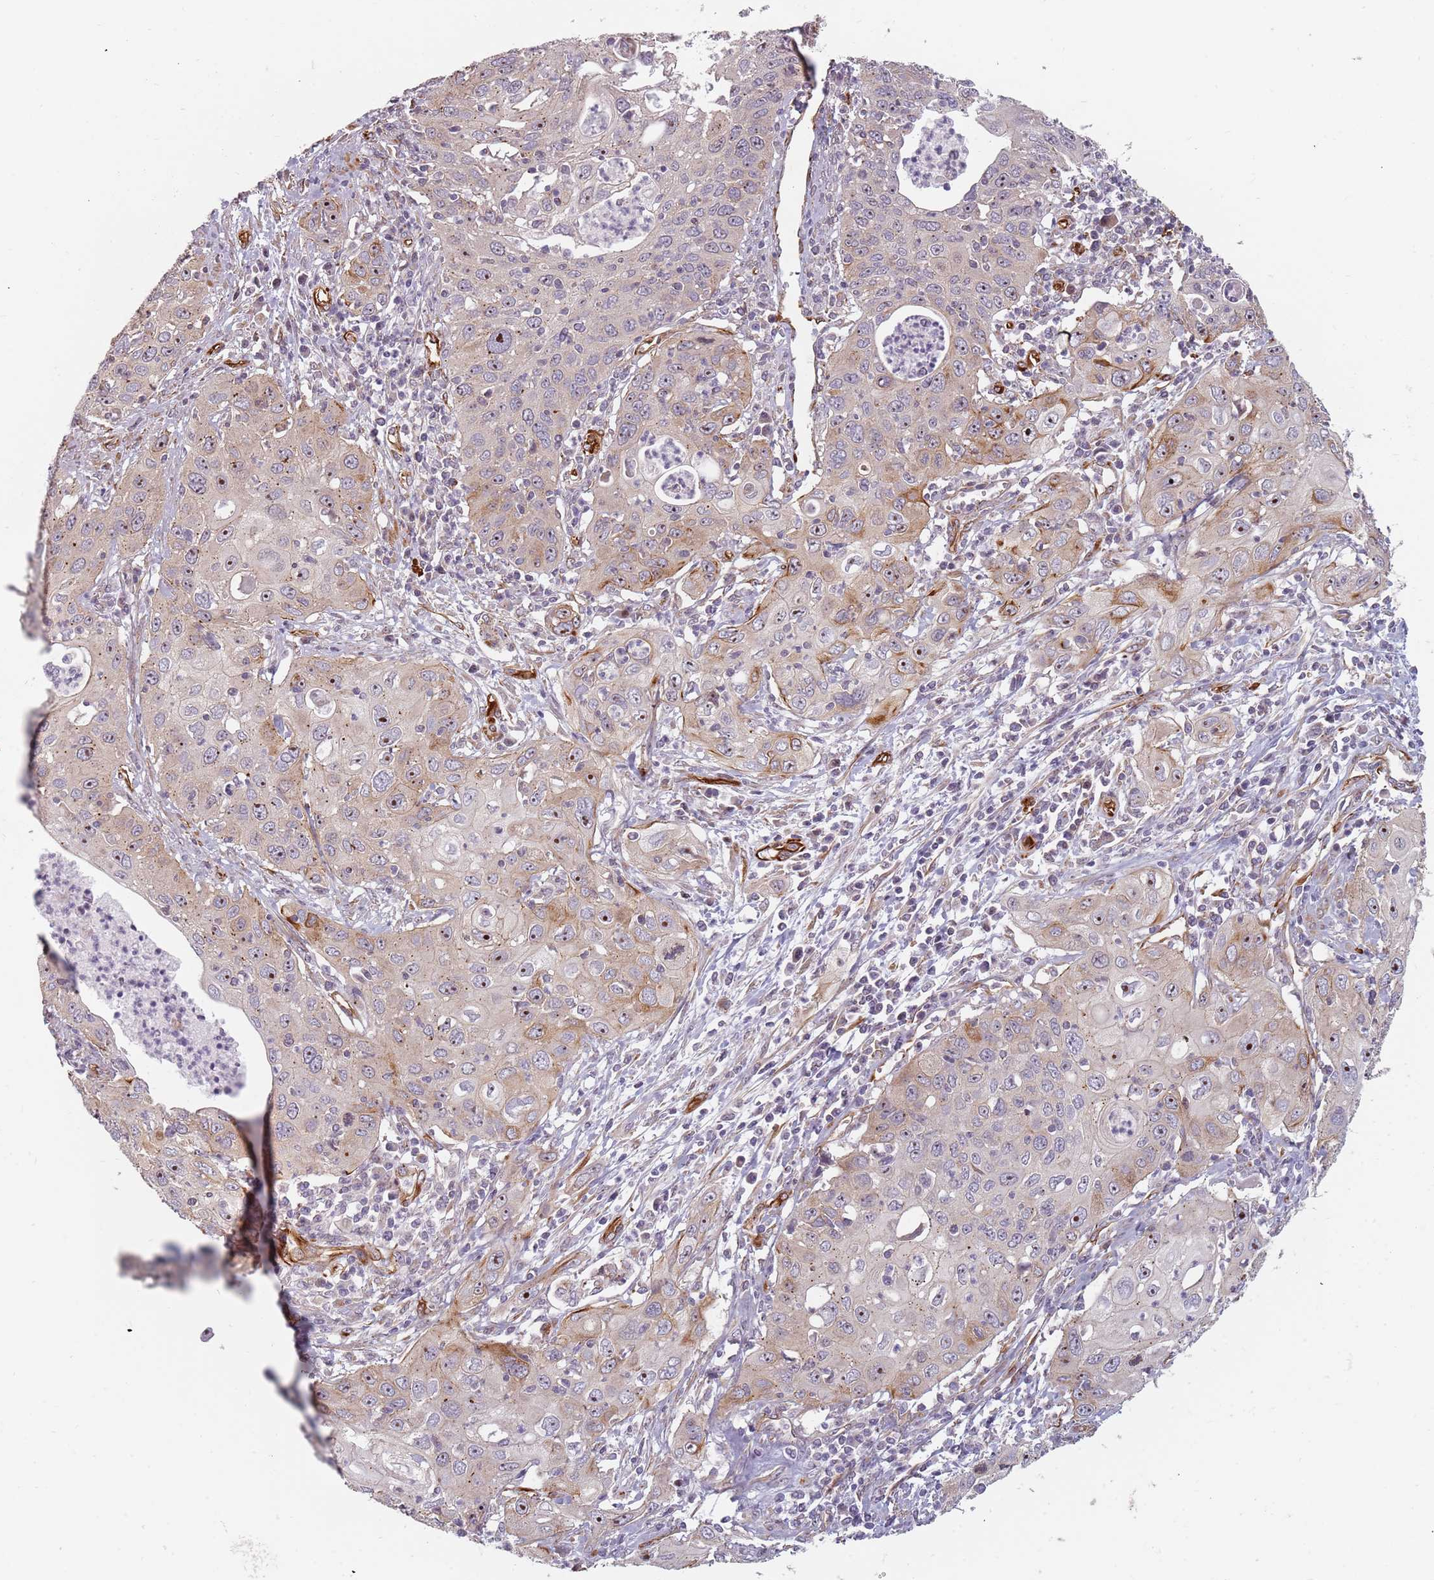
{"staining": {"intensity": "moderate", "quantity": "25%-75%", "location": "cytoplasmic/membranous,nuclear"}, "tissue": "cervical cancer", "cell_type": "Tumor cells", "image_type": "cancer", "snomed": [{"axis": "morphology", "description": "Squamous cell carcinoma, NOS"}, {"axis": "topography", "description": "Cervix"}], "caption": "A brown stain labels moderate cytoplasmic/membranous and nuclear expression of a protein in human cervical cancer (squamous cell carcinoma) tumor cells.", "gene": "GAS2L3", "patient": {"sex": "female", "age": 36}}